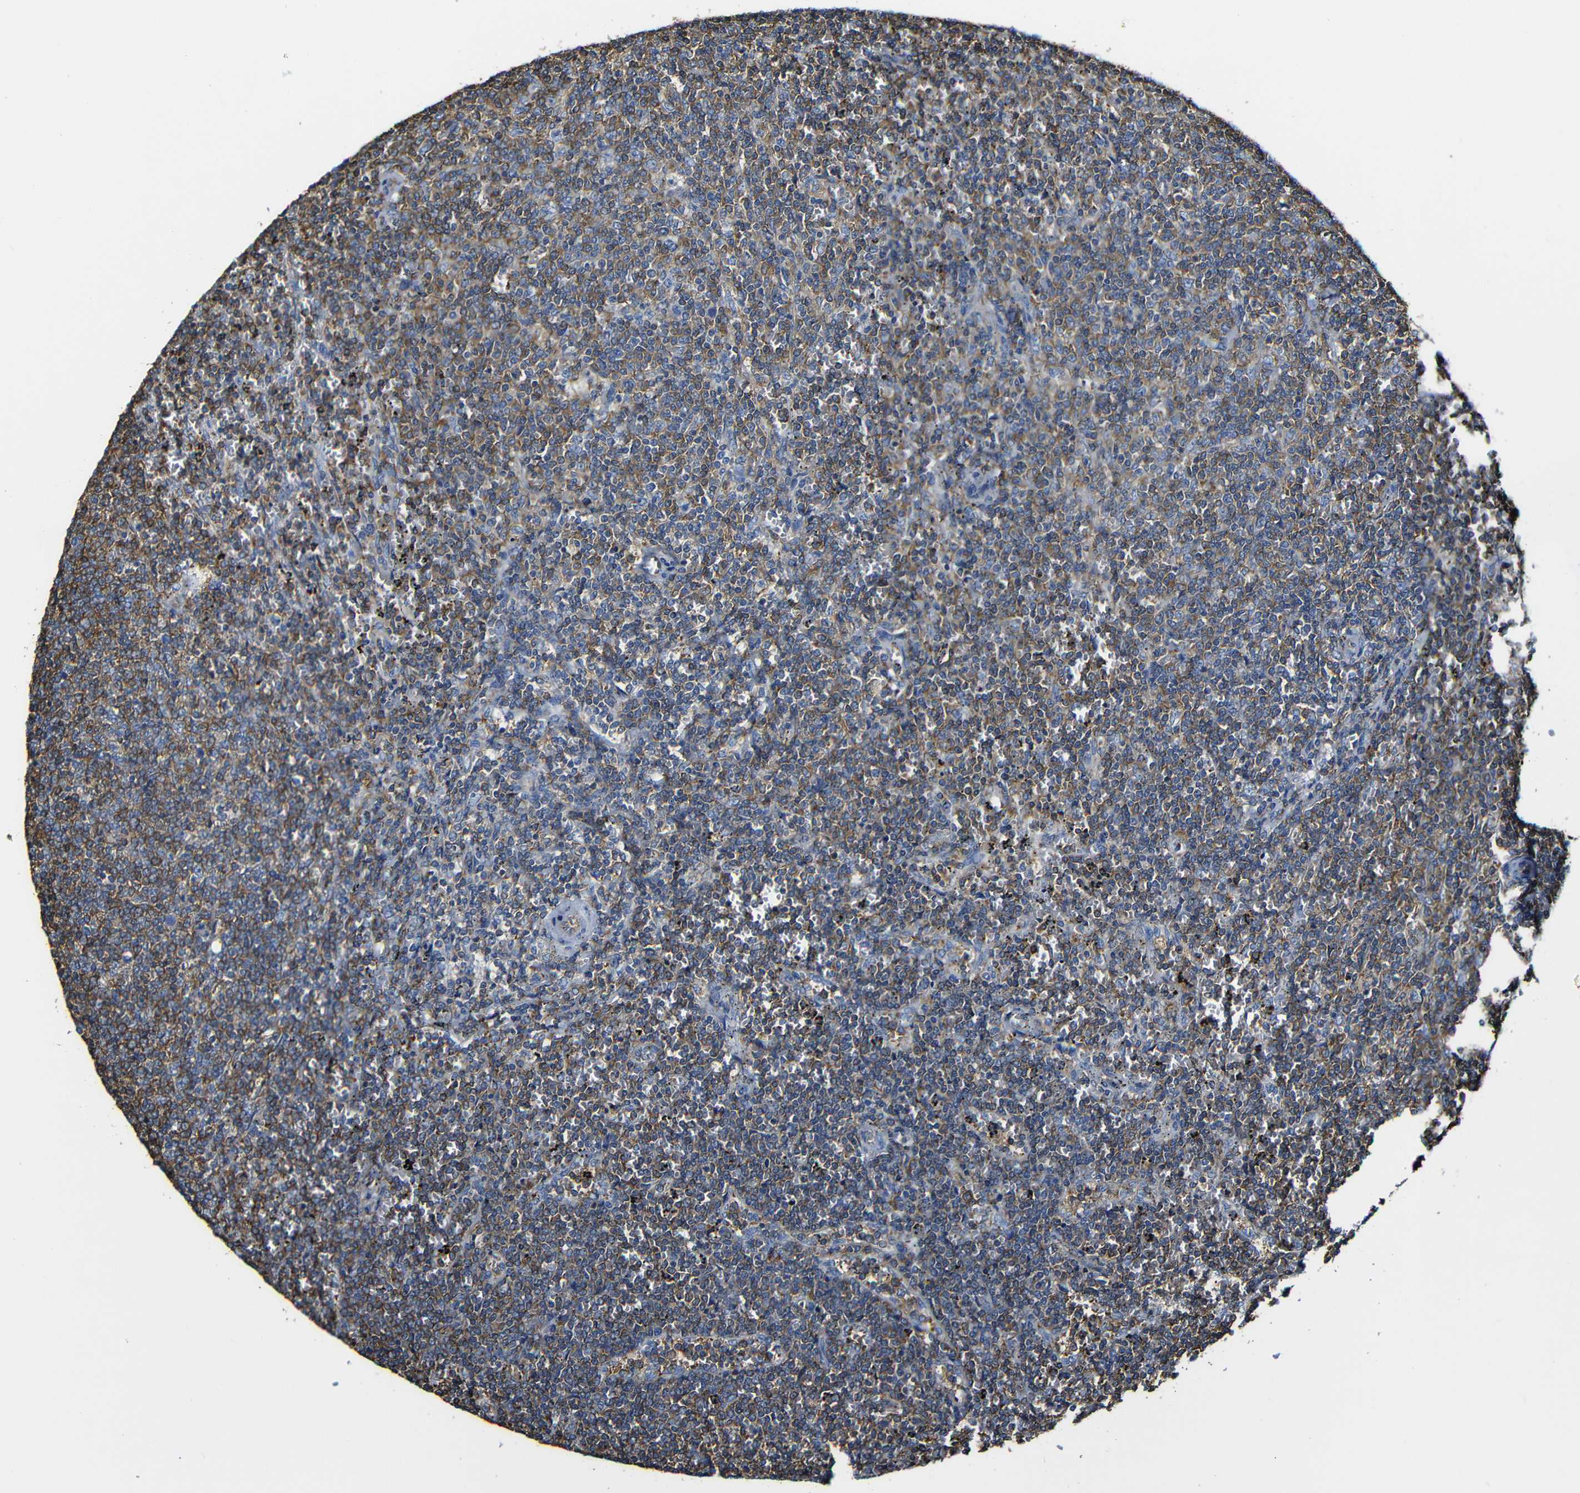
{"staining": {"intensity": "moderate", "quantity": "25%-75%", "location": "cytoplasmic/membranous"}, "tissue": "lymphoma", "cell_type": "Tumor cells", "image_type": "cancer", "snomed": [{"axis": "morphology", "description": "Malignant lymphoma, non-Hodgkin's type, Low grade"}, {"axis": "topography", "description": "Spleen"}], "caption": "A medium amount of moderate cytoplasmic/membranous staining is seen in approximately 25%-75% of tumor cells in low-grade malignant lymphoma, non-Hodgkin's type tissue.", "gene": "MSN", "patient": {"sex": "female", "age": 50}}